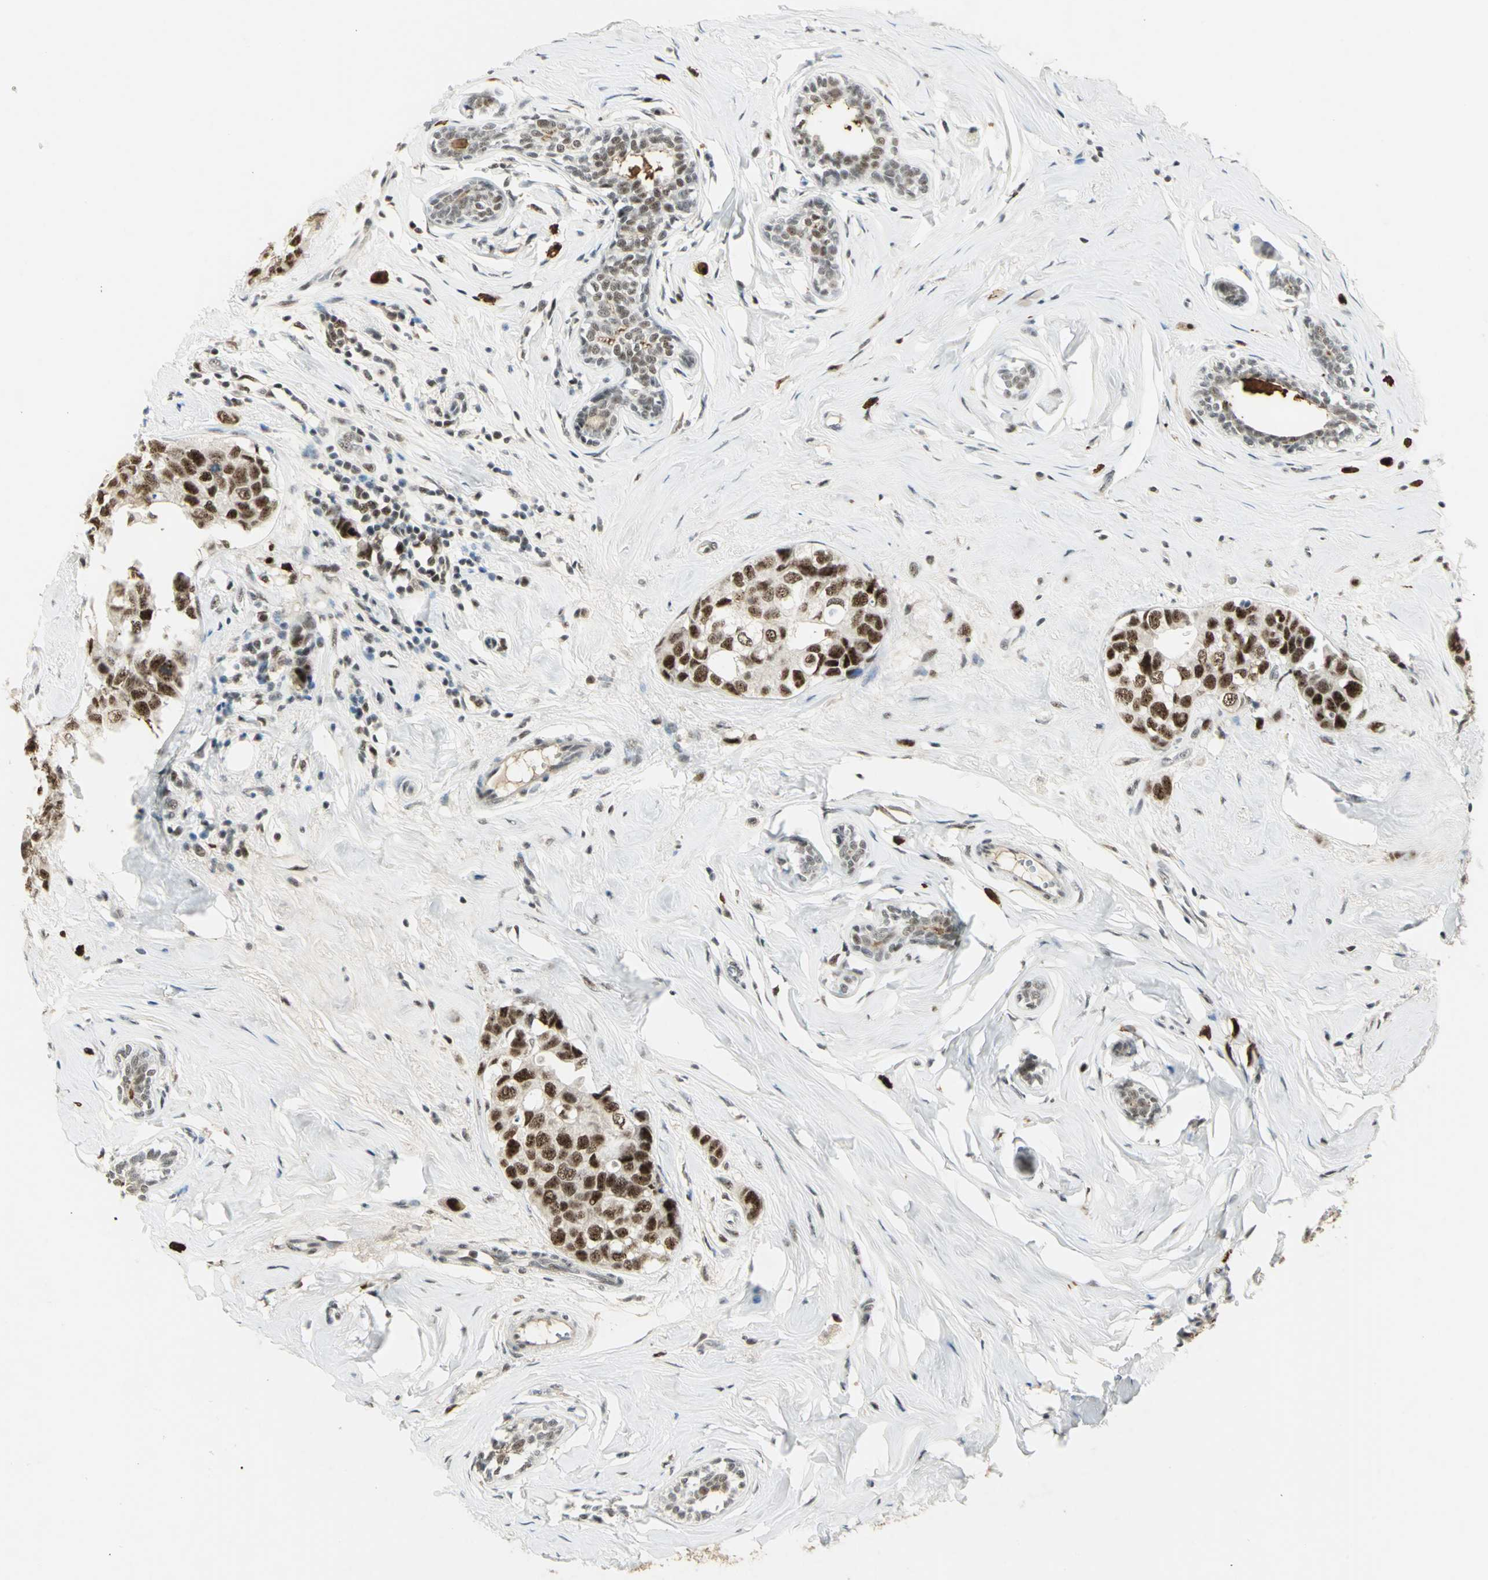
{"staining": {"intensity": "strong", "quantity": ">75%", "location": "nuclear"}, "tissue": "breast cancer", "cell_type": "Tumor cells", "image_type": "cancer", "snomed": [{"axis": "morphology", "description": "Normal tissue, NOS"}, {"axis": "morphology", "description": "Duct carcinoma"}, {"axis": "topography", "description": "Breast"}], "caption": "Breast infiltrating ductal carcinoma tissue exhibits strong nuclear positivity in approximately >75% of tumor cells (Brightfield microscopy of DAB IHC at high magnification).", "gene": "CCNT1", "patient": {"sex": "female", "age": 50}}